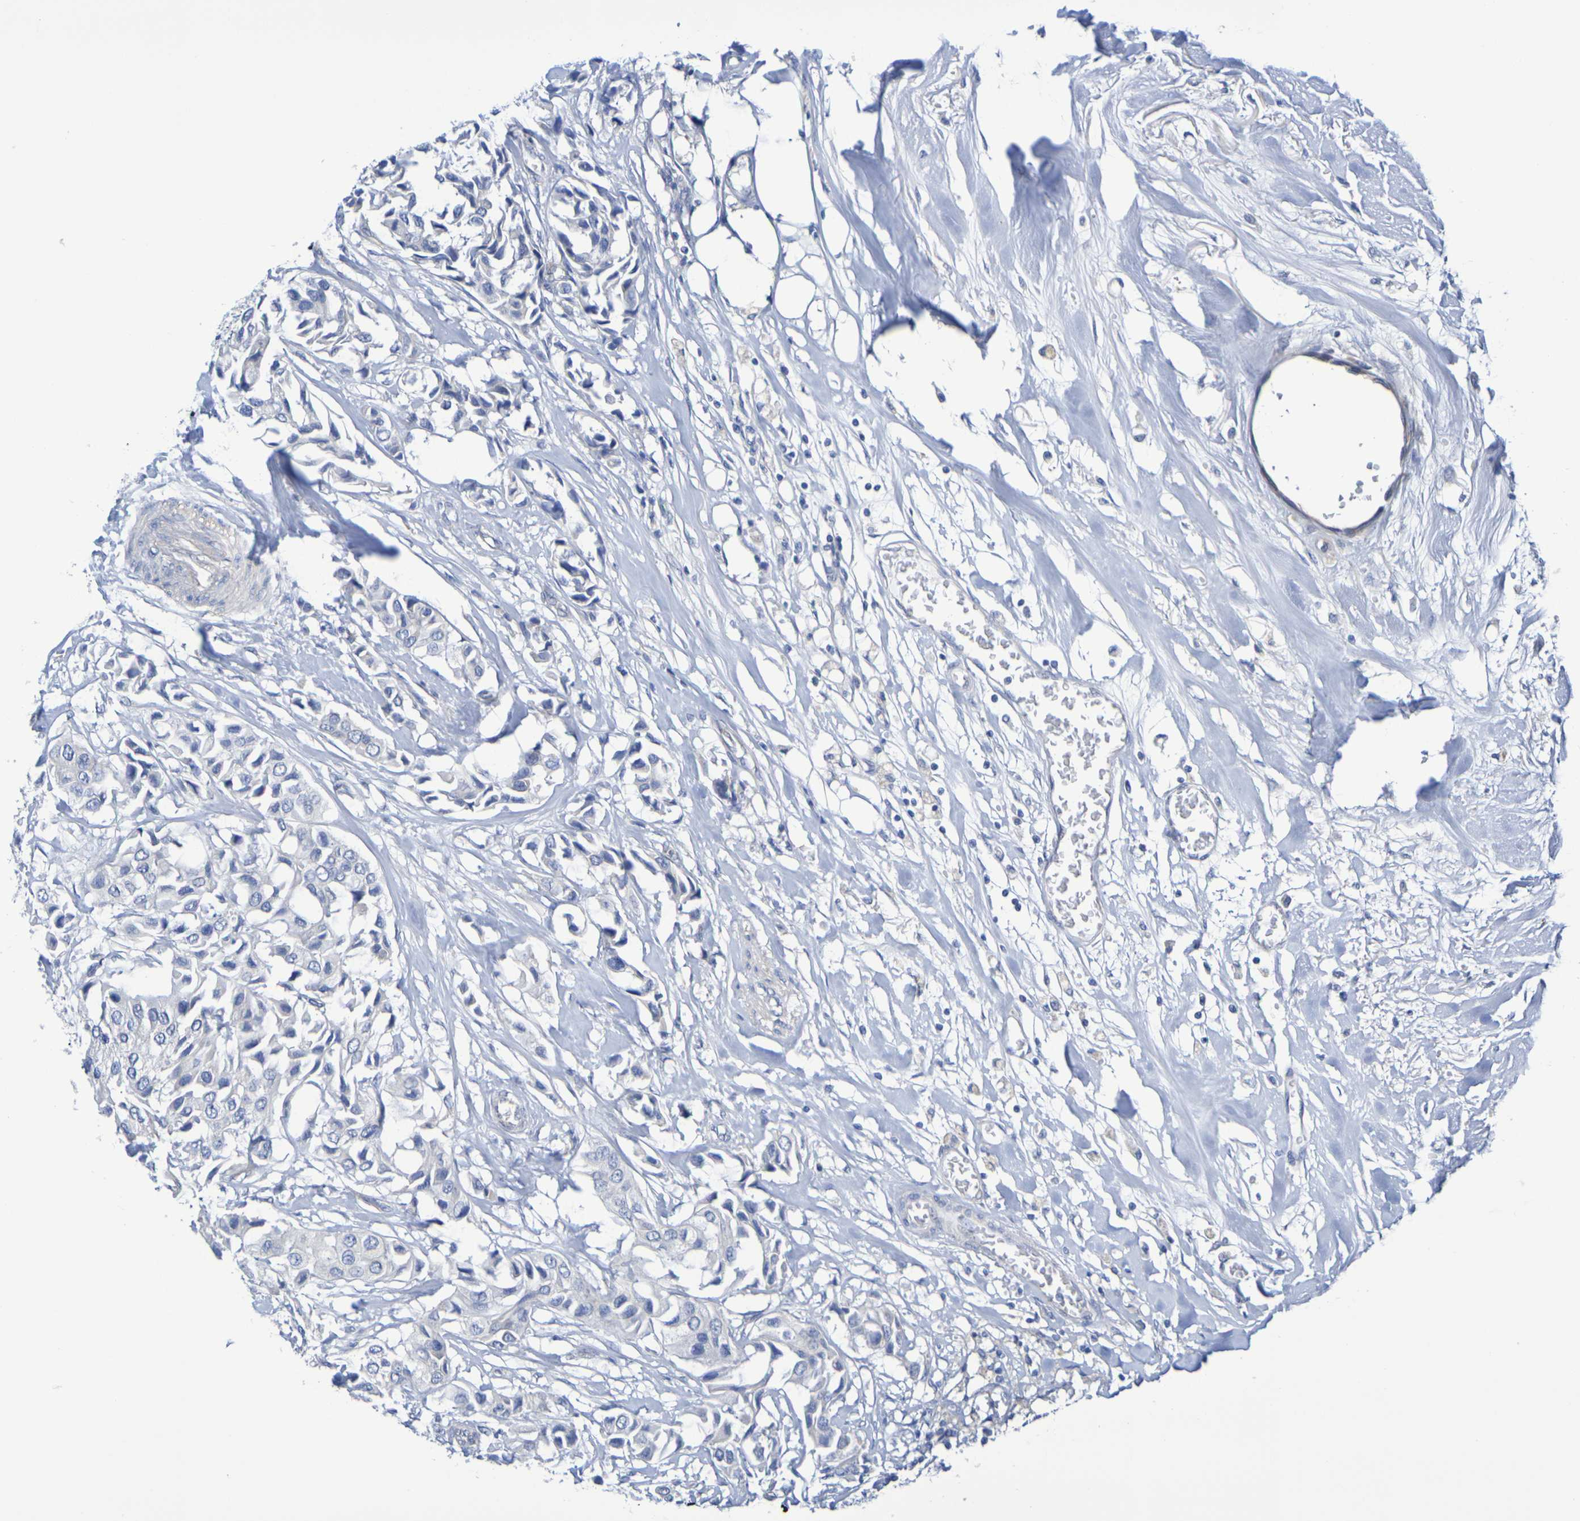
{"staining": {"intensity": "negative", "quantity": "none", "location": "none"}, "tissue": "breast cancer", "cell_type": "Tumor cells", "image_type": "cancer", "snomed": [{"axis": "morphology", "description": "Duct carcinoma"}, {"axis": "topography", "description": "Breast"}], "caption": "Immunohistochemistry image of breast cancer stained for a protein (brown), which exhibits no positivity in tumor cells.", "gene": "TMCC3", "patient": {"sex": "female", "age": 80}}